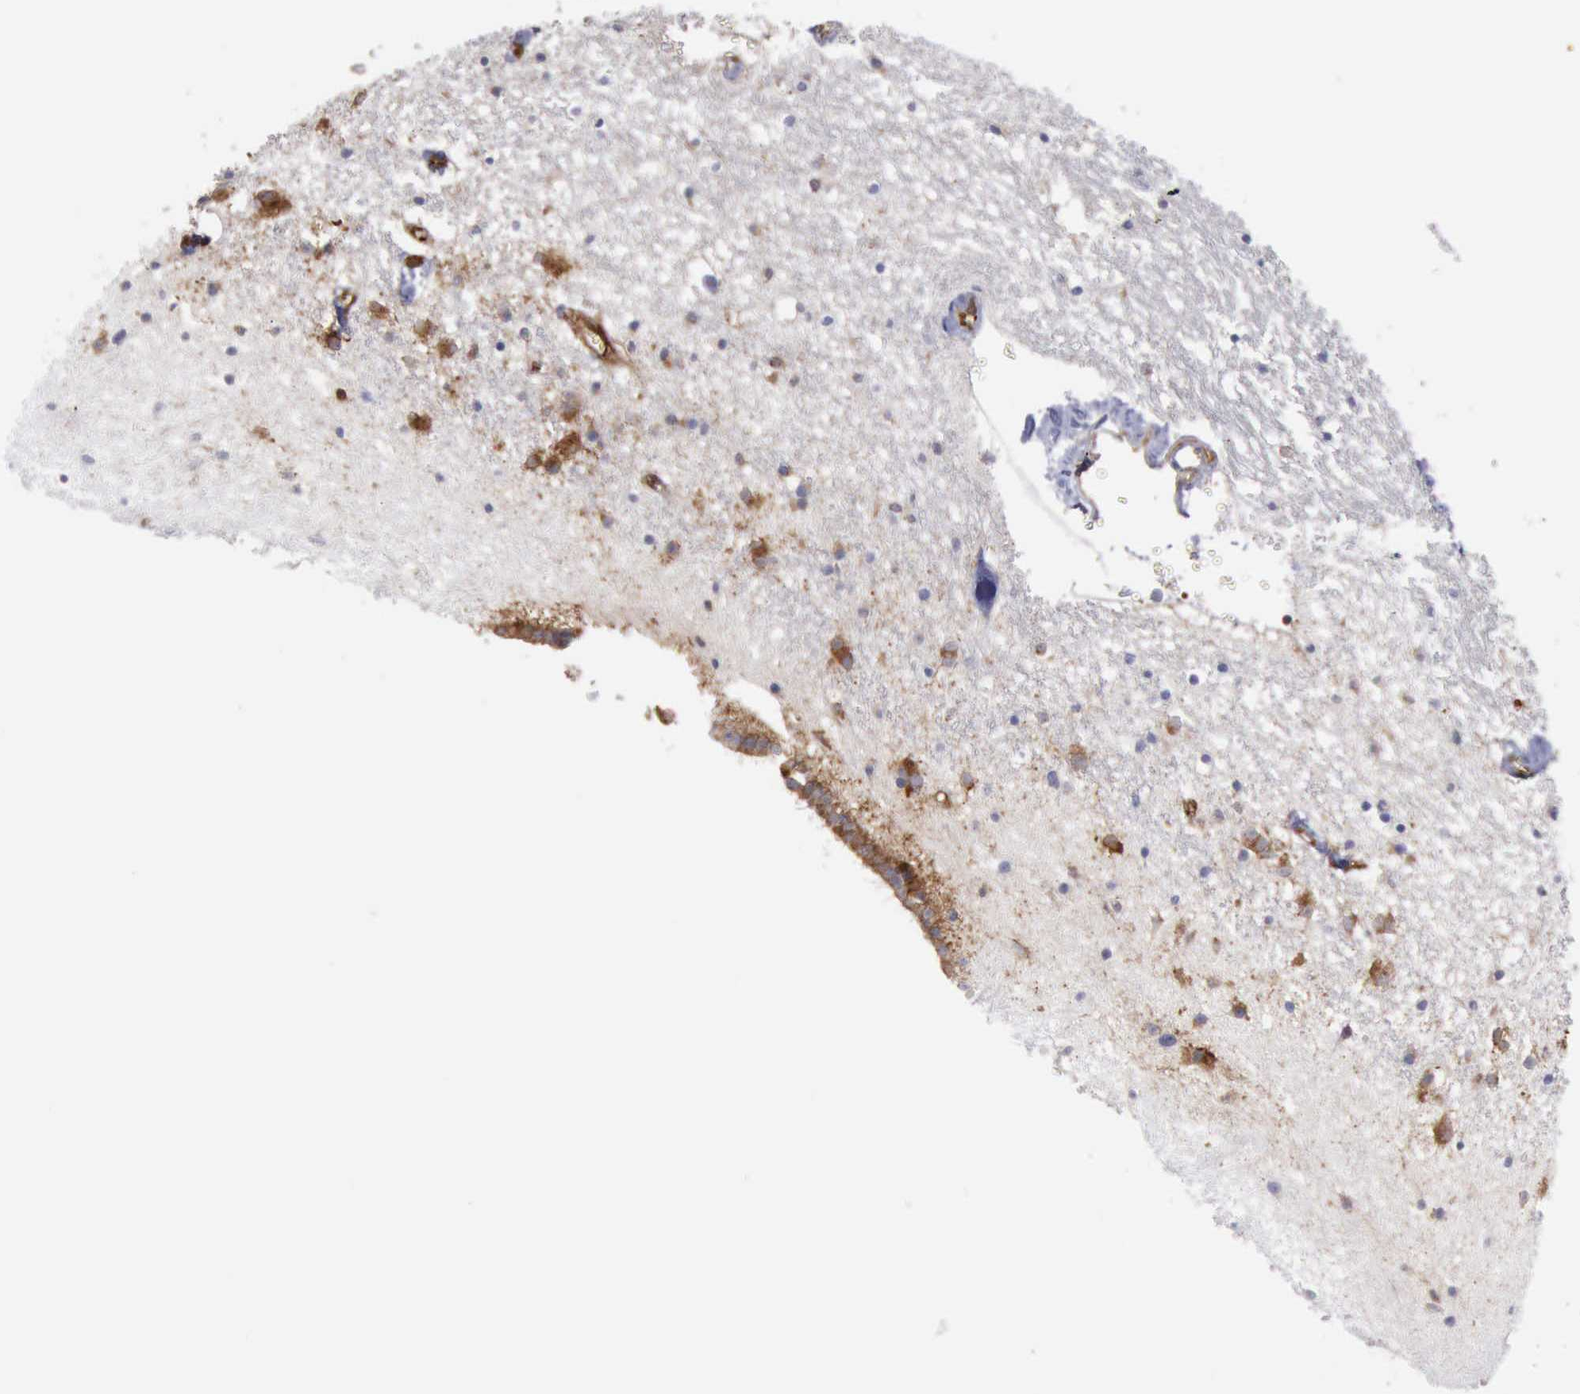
{"staining": {"intensity": "negative", "quantity": "none", "location": "none"}, "tissue": "caudate", "cell_type": "Glial cells", "image_type": "normal", "snomed": [{"axis": "morphology", "description": "Adenocarcinoma, NOS"}, {"axis": "topography", "description": "Rectum"}], "caption": "Caudate was stained to show a protein in brown. There is no significant expression in glial cells. (IHC, brightfield microscopy, high magnification).", "gene": "PDCD4", "patient": {"sex": "female", "age": 98}}